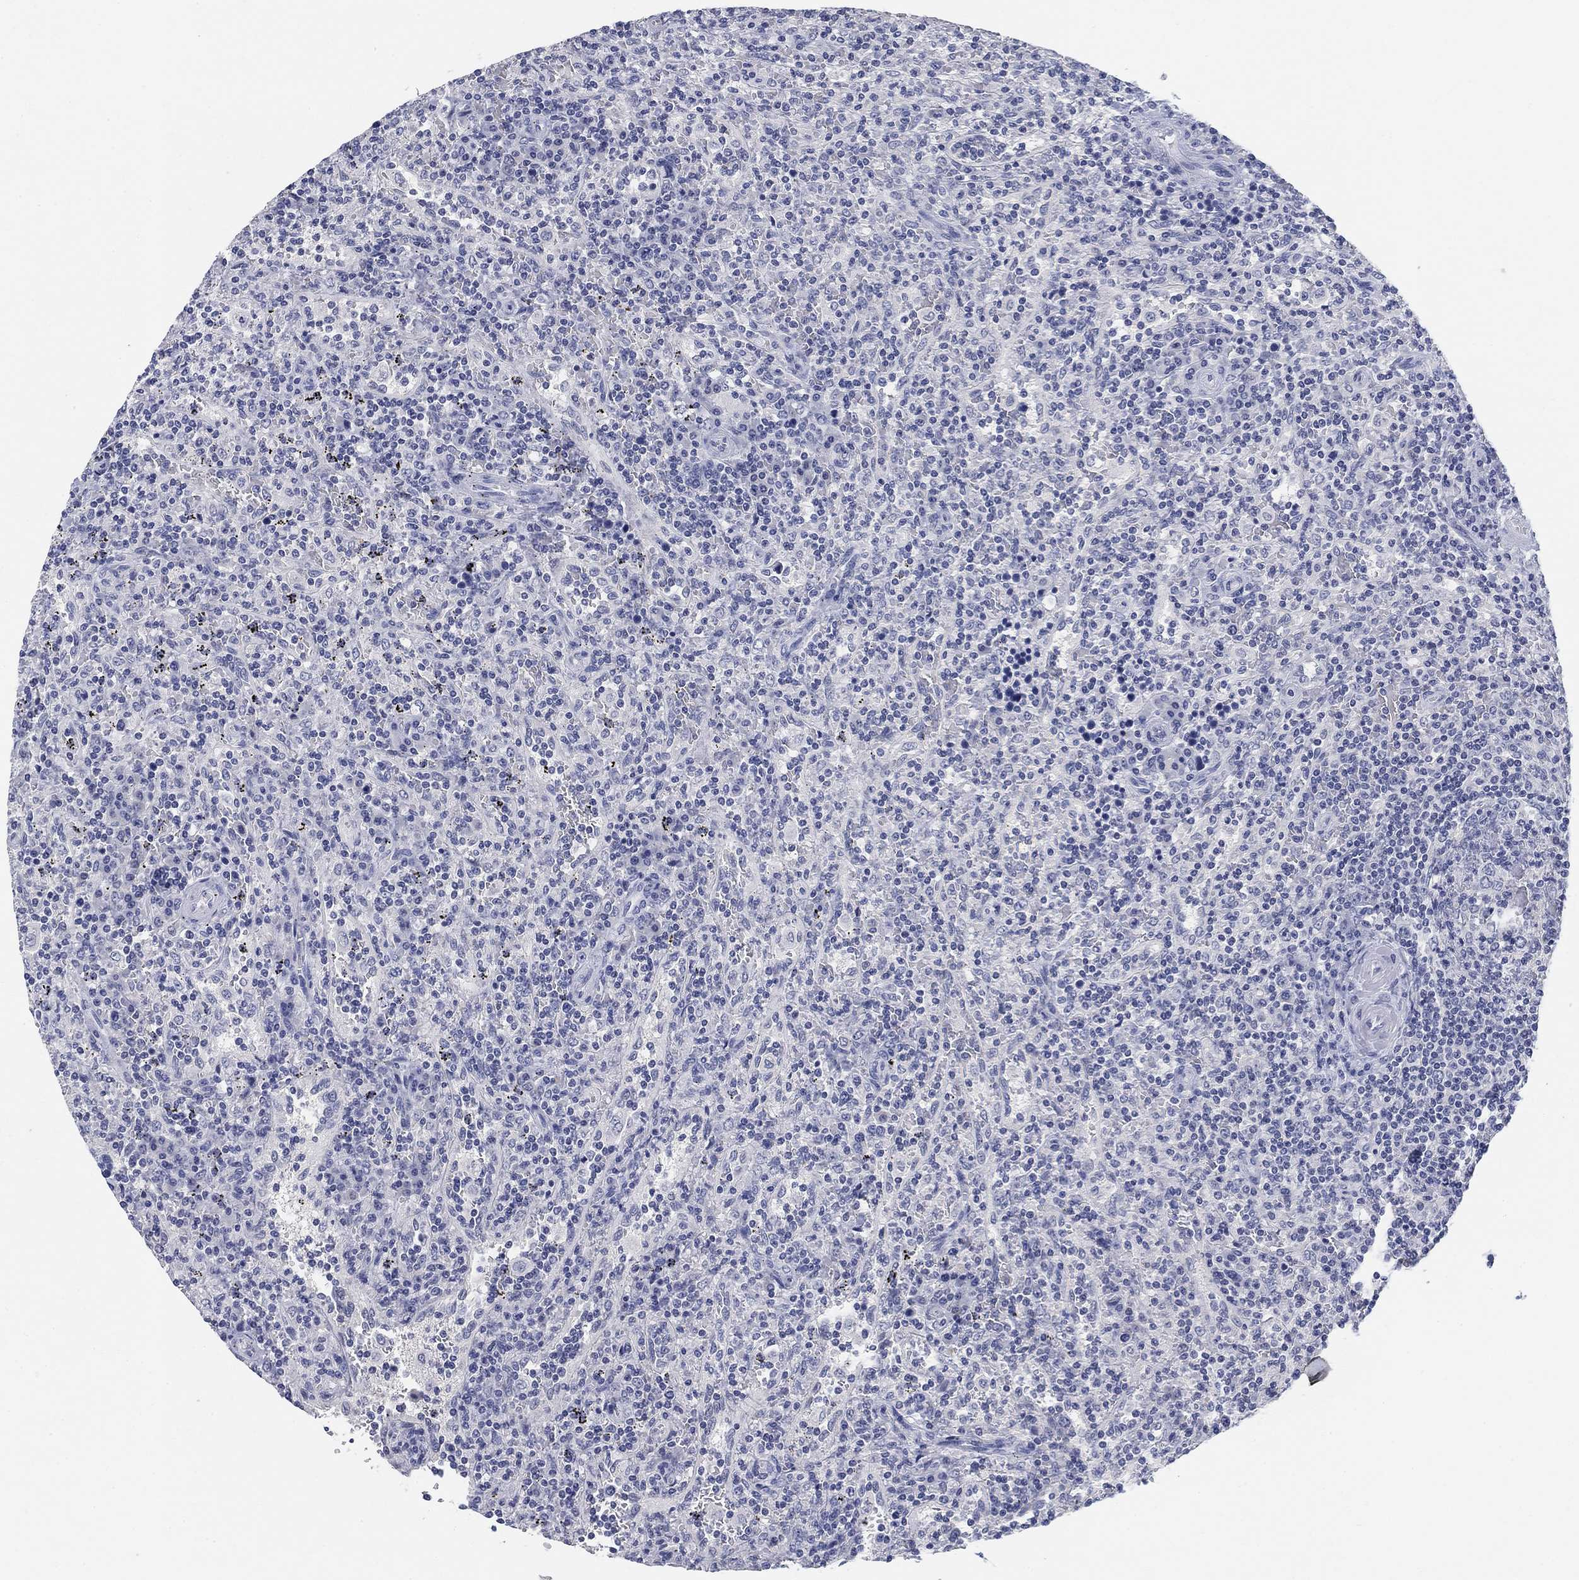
{"staining": {"intensity": "negative", "quantity": "none", "location": "none"}, "tissue": "lymphoma", "cell_type": "Tumor cells", "image_type": "cancer", "snomed": [{"axis": "morphology", "description": "Malignant lymphoma, non-Hodgkin's type, Low grade"}, {"axis": "topography", "description": "Spleen"}], "caption": "This is an immunohistochemistry (IHC) image of human lymphoma. There is no expression in tumor cells.", "gene": "CLUL1", "patient": {"sex": "male", "age": 62}}